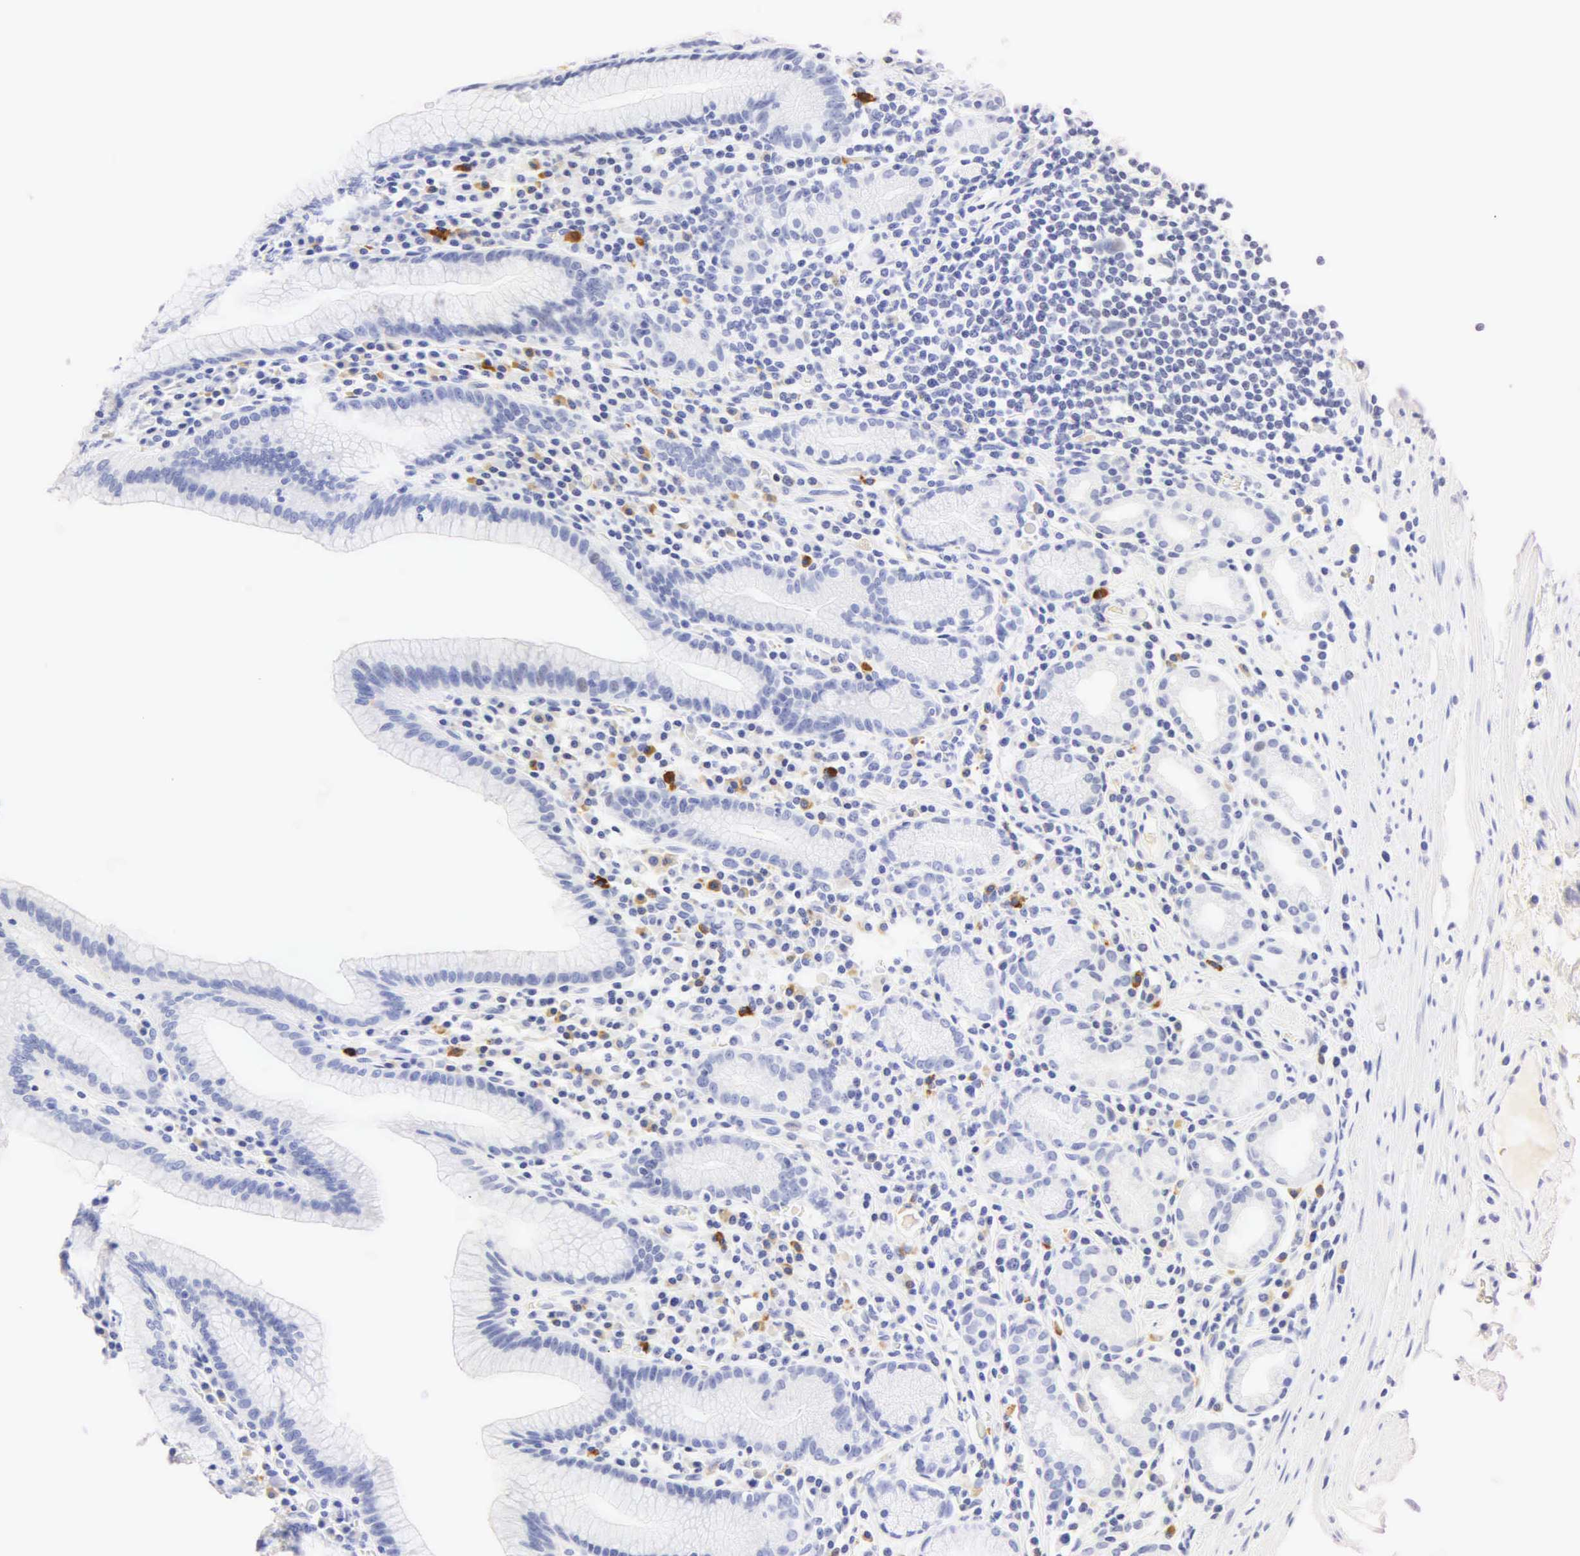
{"staining": {"intensity": "negative", "quantity": "none", "location": "none"}, "tissue": "stomach", "cell_type": "Glandular cells", "image_type": "normal", "snomed": [{"axis": "morphology", "description": "Normal tissue, NOS"}, {"axis": "topography", "description": "Stomach, lower"}], "caption": "A micrograph of stomach stained for a protein displays no brown staining in glandular cells. (DAB (3,3'-diaminobenzidine) immunohistochemistry (IHC) visualized using brightfield microscopy, high magnification).", "gene": "NKX2", "patient": {"sex": "male", "age": 58}}